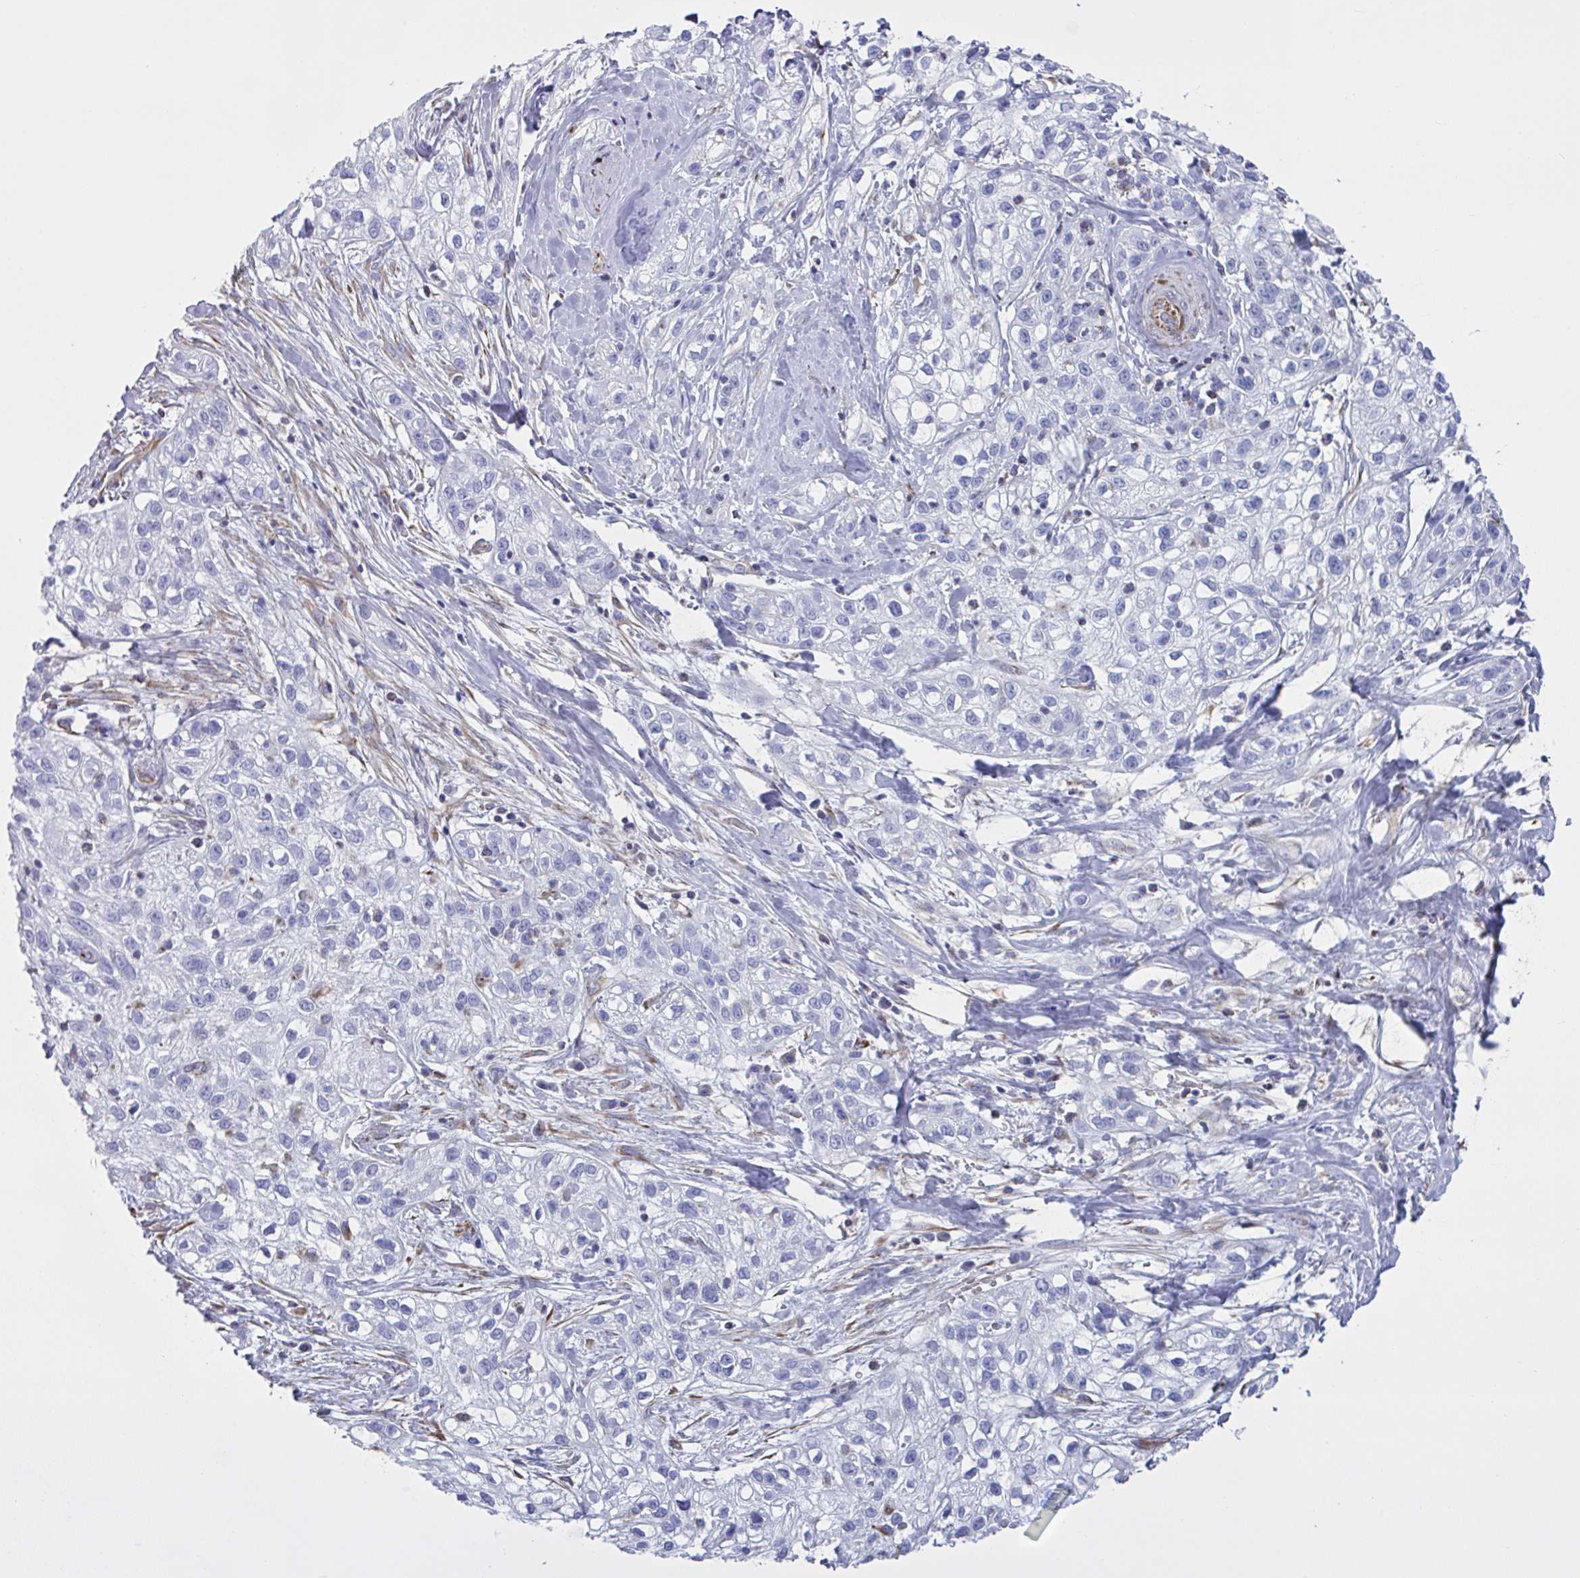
{"staining": {"intensity": "negative", "quantity": "none", "location": "none"}, "tissue": "skin cancer", "cell_type": "Tumor cells", "image_type": "cancer", "snomed": [{"axis": "morphology", "description": "Squamous cell carcinoma, NOS"}, {"axis": "topography", "description": "Skin"}], "caption": "Squamous cell carcinoma (skin) was stained to show a protein in brown. There is no significant expression in tumor cells.", "gene": "TMEM86B", "patient": {"sex": "male", "age": 82}}